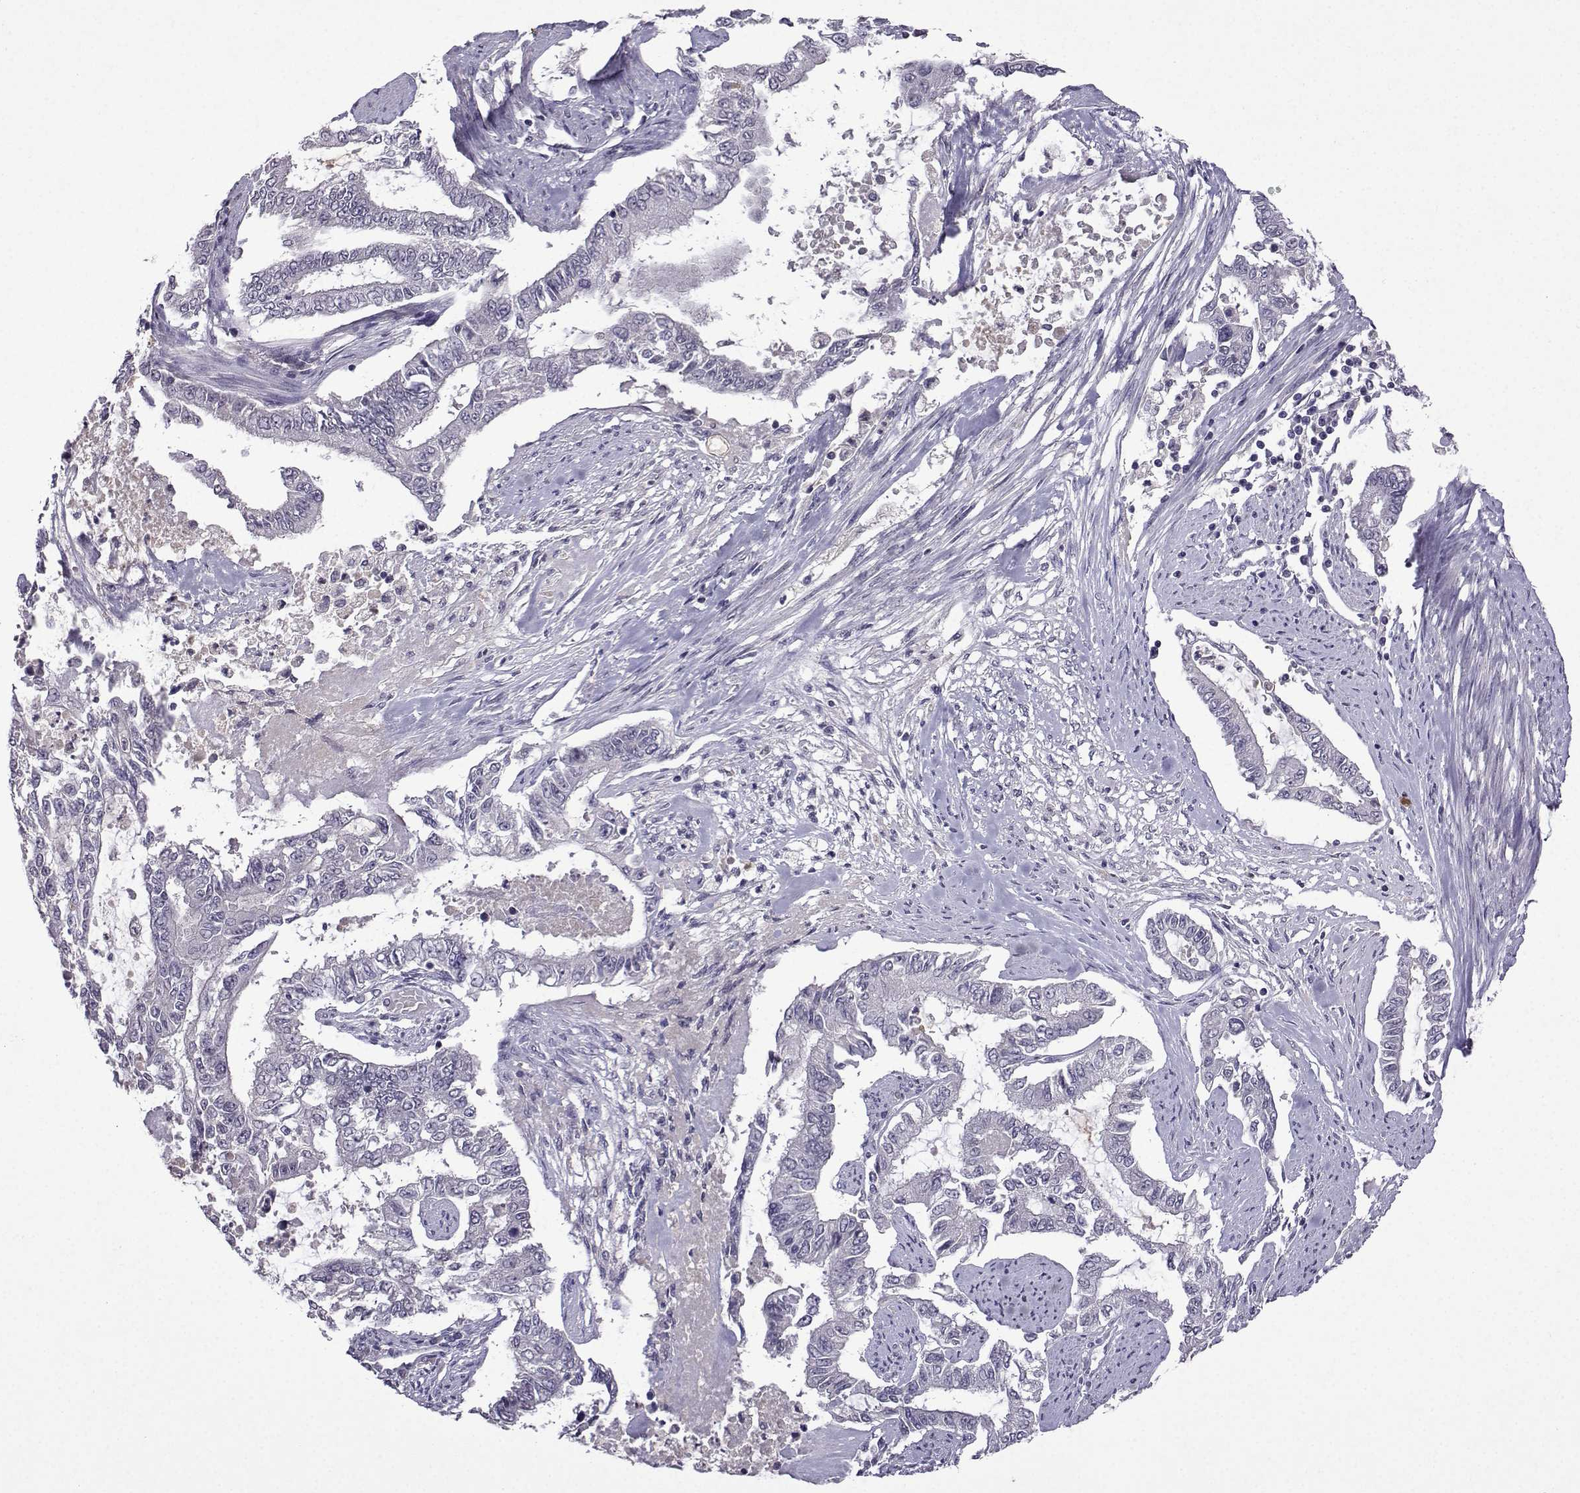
{"staining": {"intensity": "negative", "quantity": "none", "location": "none"}, "tissue": "endometrial cancer", "cell_type": "Tumor cells", "image_type": "cancer", "snomed": [{"axis": "morphology", "description": "Adenocarcinoma, NOS"}, {"axis": "topography", "description": "Uterus"}], "caption": "Immunohistochemistry (IHC) histopathology image of neoplastic tissue: endometrial cancer stained with DAB shows no significant protein positivity in tumor cells.", "gene": "CCL28", "patient": {"sex": "female", "age": 59}}